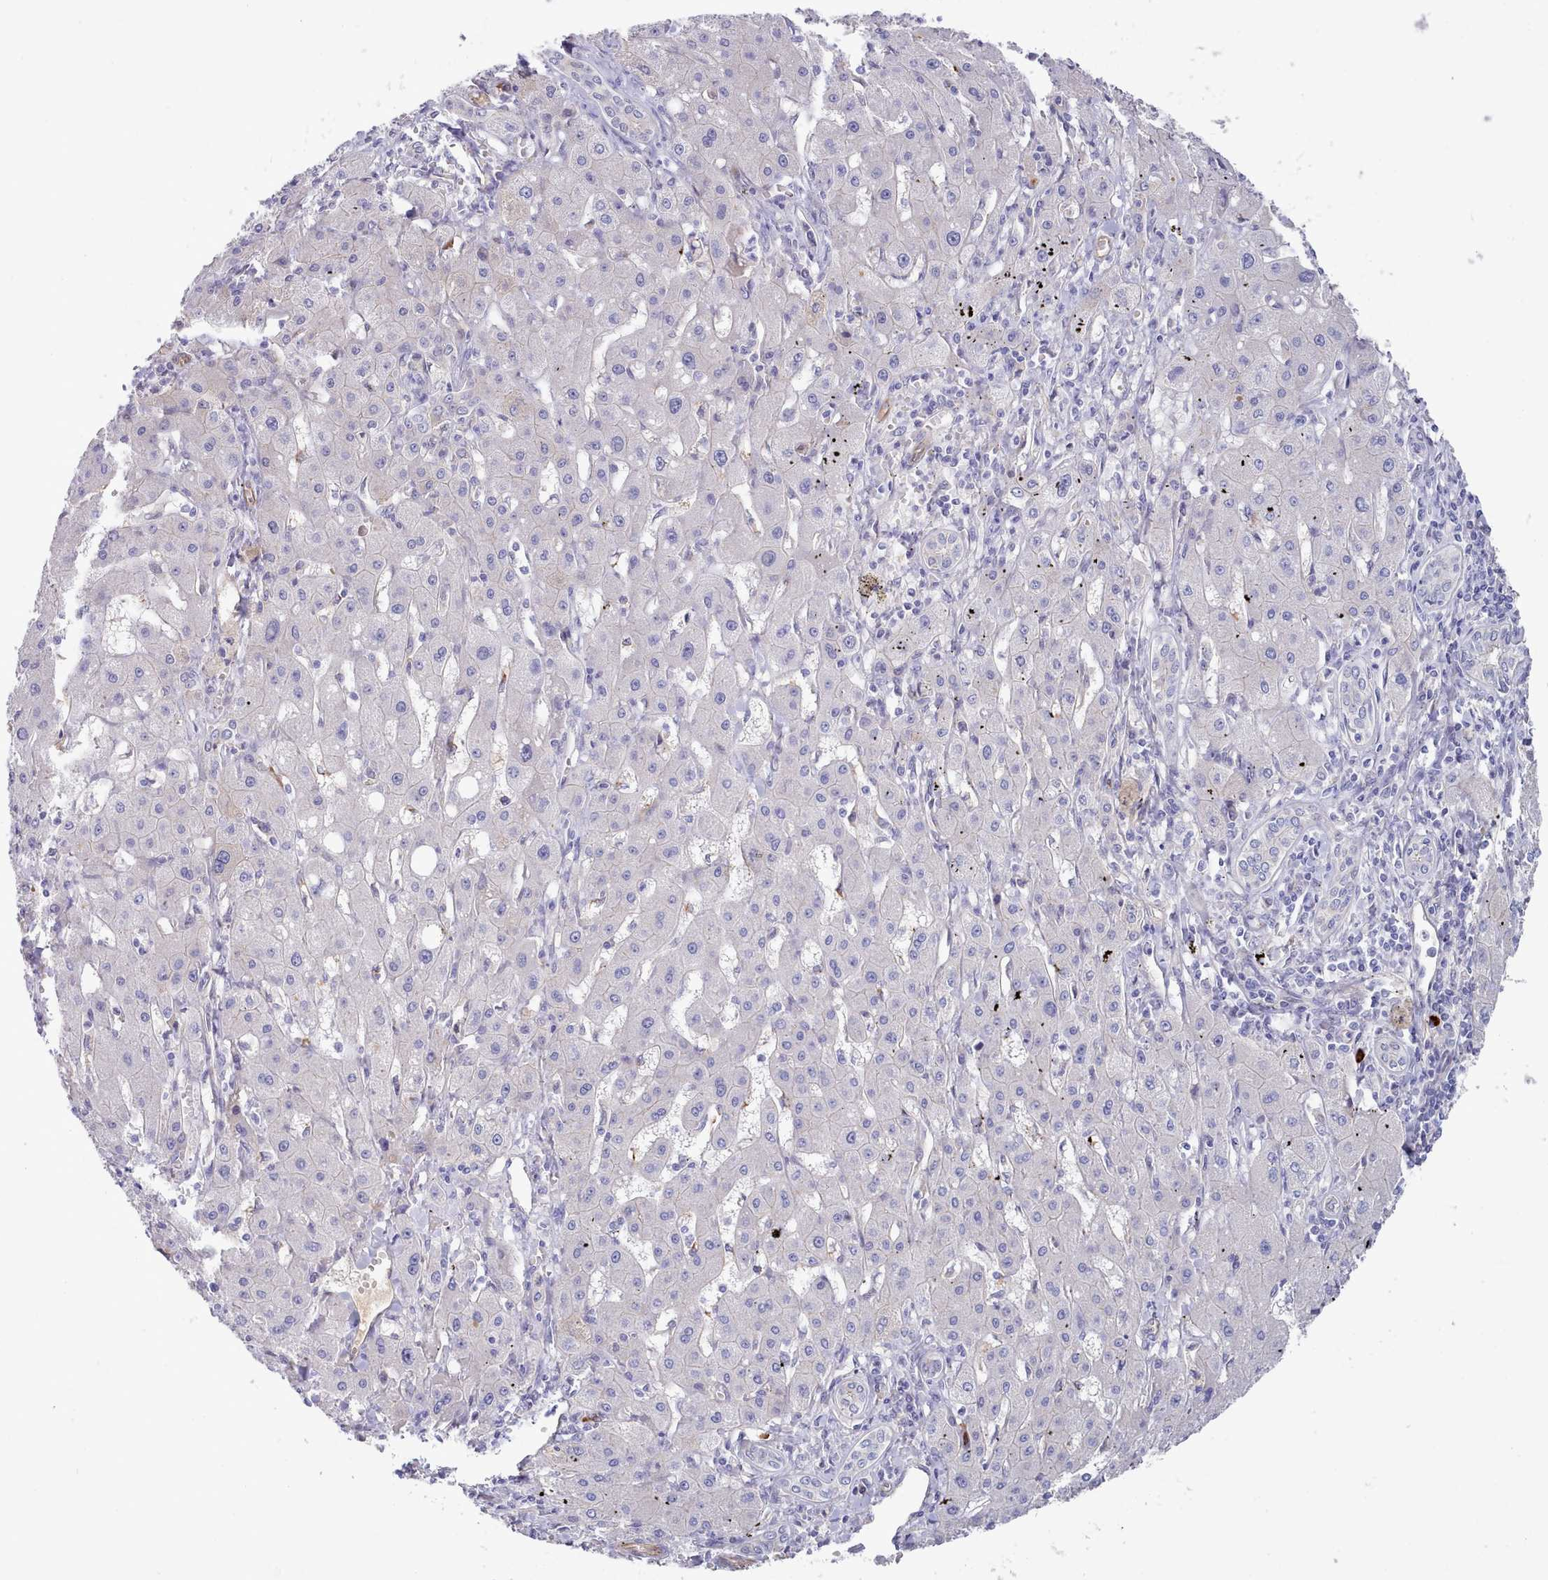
{"staining": {"intensity": "negative", "quantity": "none", "location": "none"}, "tissue": "liver cancer", "cell_type": "Tumor cells", "image_type": "cancer", "snomed": [{"axis": "morphology", "description": "Carcinoma, Hepatocellular, NOS"}, {"axis": "topography", "description": "Liver"}], "caption": "An immunohistochemistry (IHC) micrograph of liver hepatocellular carcinoma is shown. There is no staining in tumor cells of liver hepatocellular carcinoma. (Stains: DAB (3,3'-diaminobenzidine) immunohistochemistry (IHC) with hematoxylin counter stain, Microscopy: brightfield microscopy at high magnification).", "gene": "ZC3H13", "patient": {"sex": "male", "age": 72}}